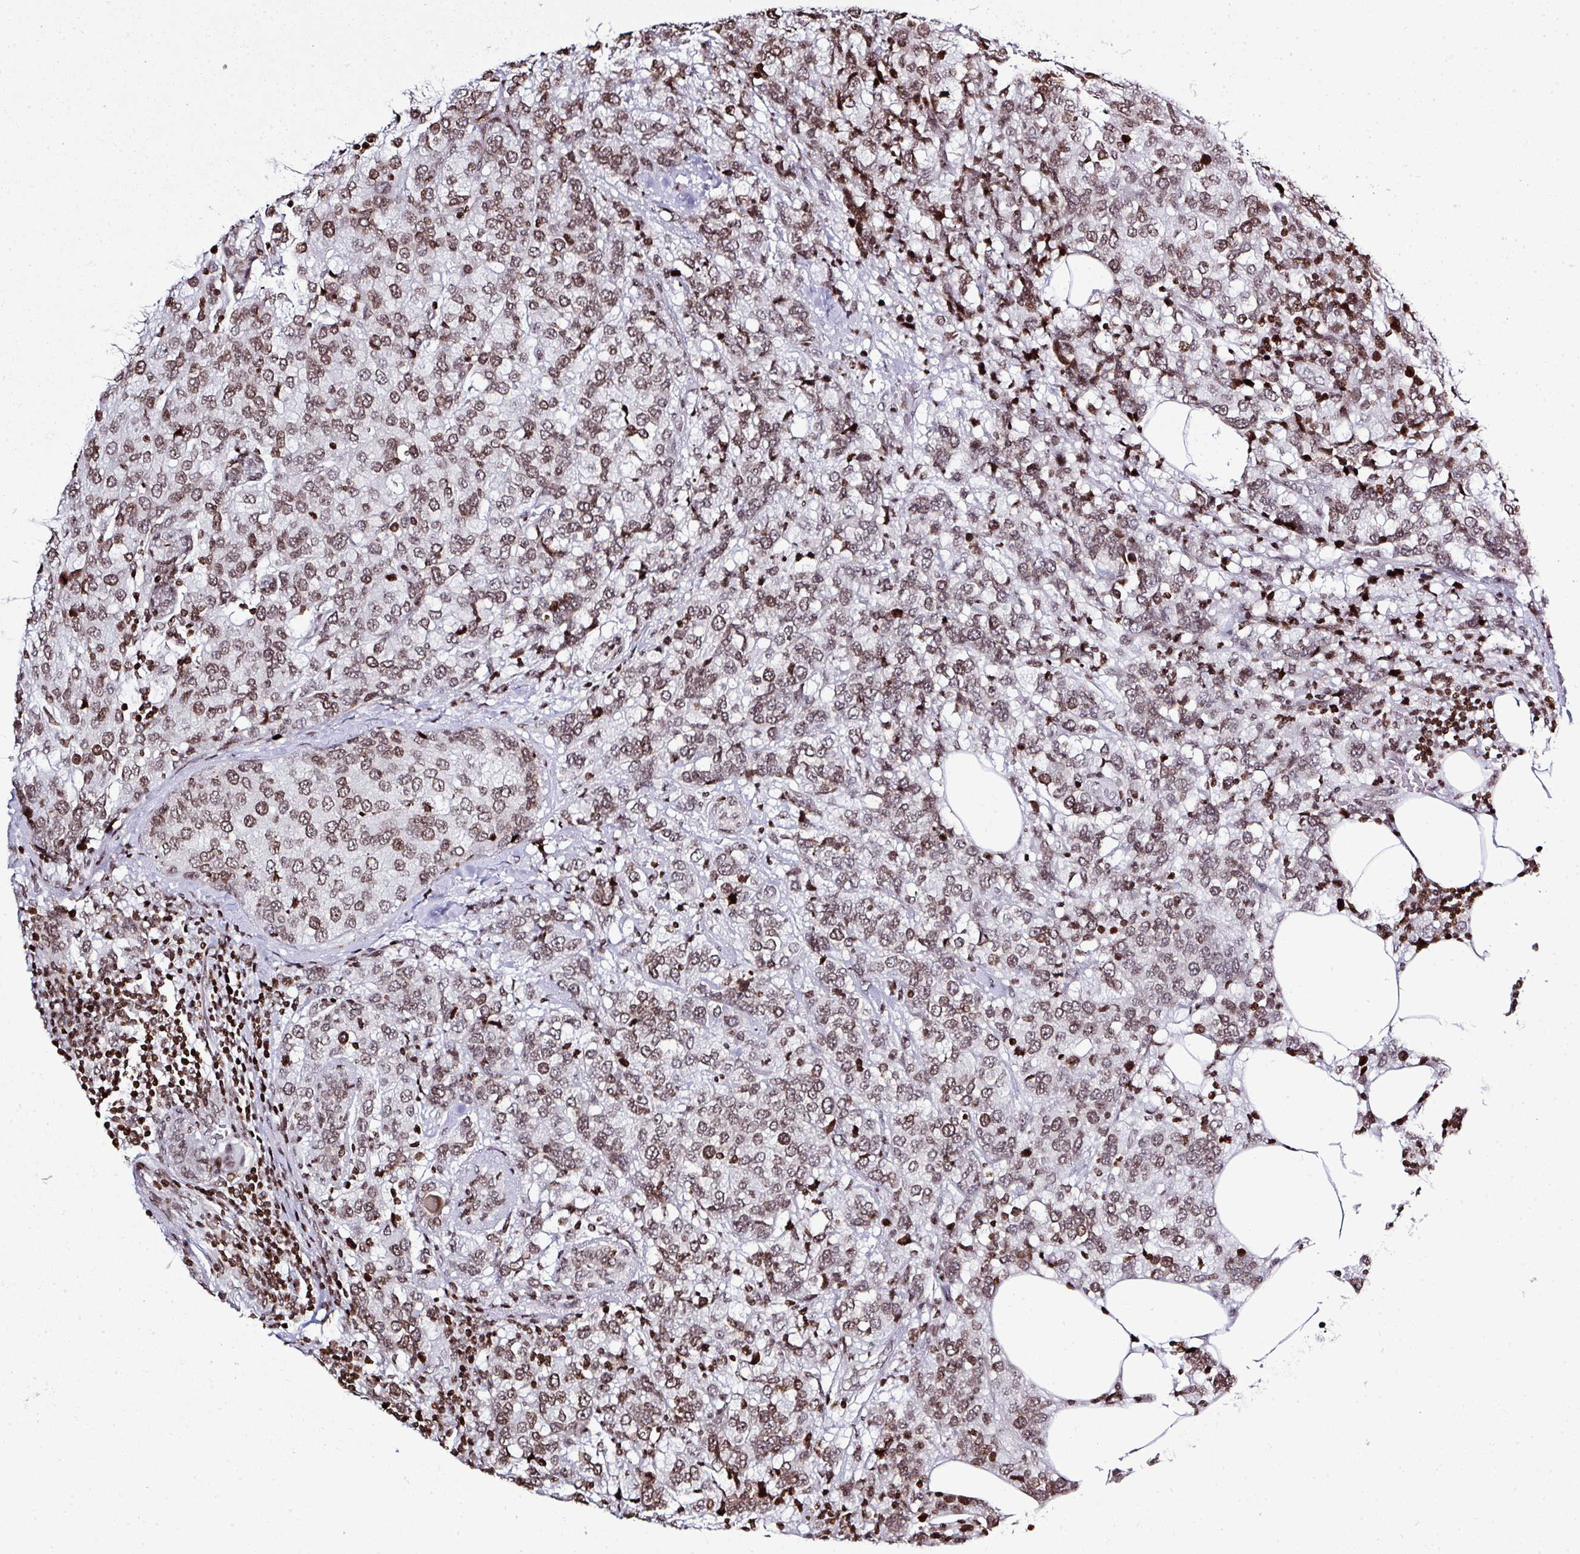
{"staining": {"intensity": "moderate", "quantity": ">75%", "location": "nuclear"}, "tissue": "breast cancer", "cell_type": "Tumor cells", "image_type": "cancer", "snomed": [{"axis": "morphology", "description": "Lobular carcinoma"}, {"axis": "topography", "description": "Breast"}], "caption": "A medium amount of moderate nuclear staining is seen in about >75% of tumor cells in breast cancer (lobular carcinoma) tissue. The protein is stained brown, and the nuclei are stained in blue (DAB IHC with brightfield microscopy, high magnification).", "gene": "RASL11A", "patient": {"sex": "female", "age": 59}}